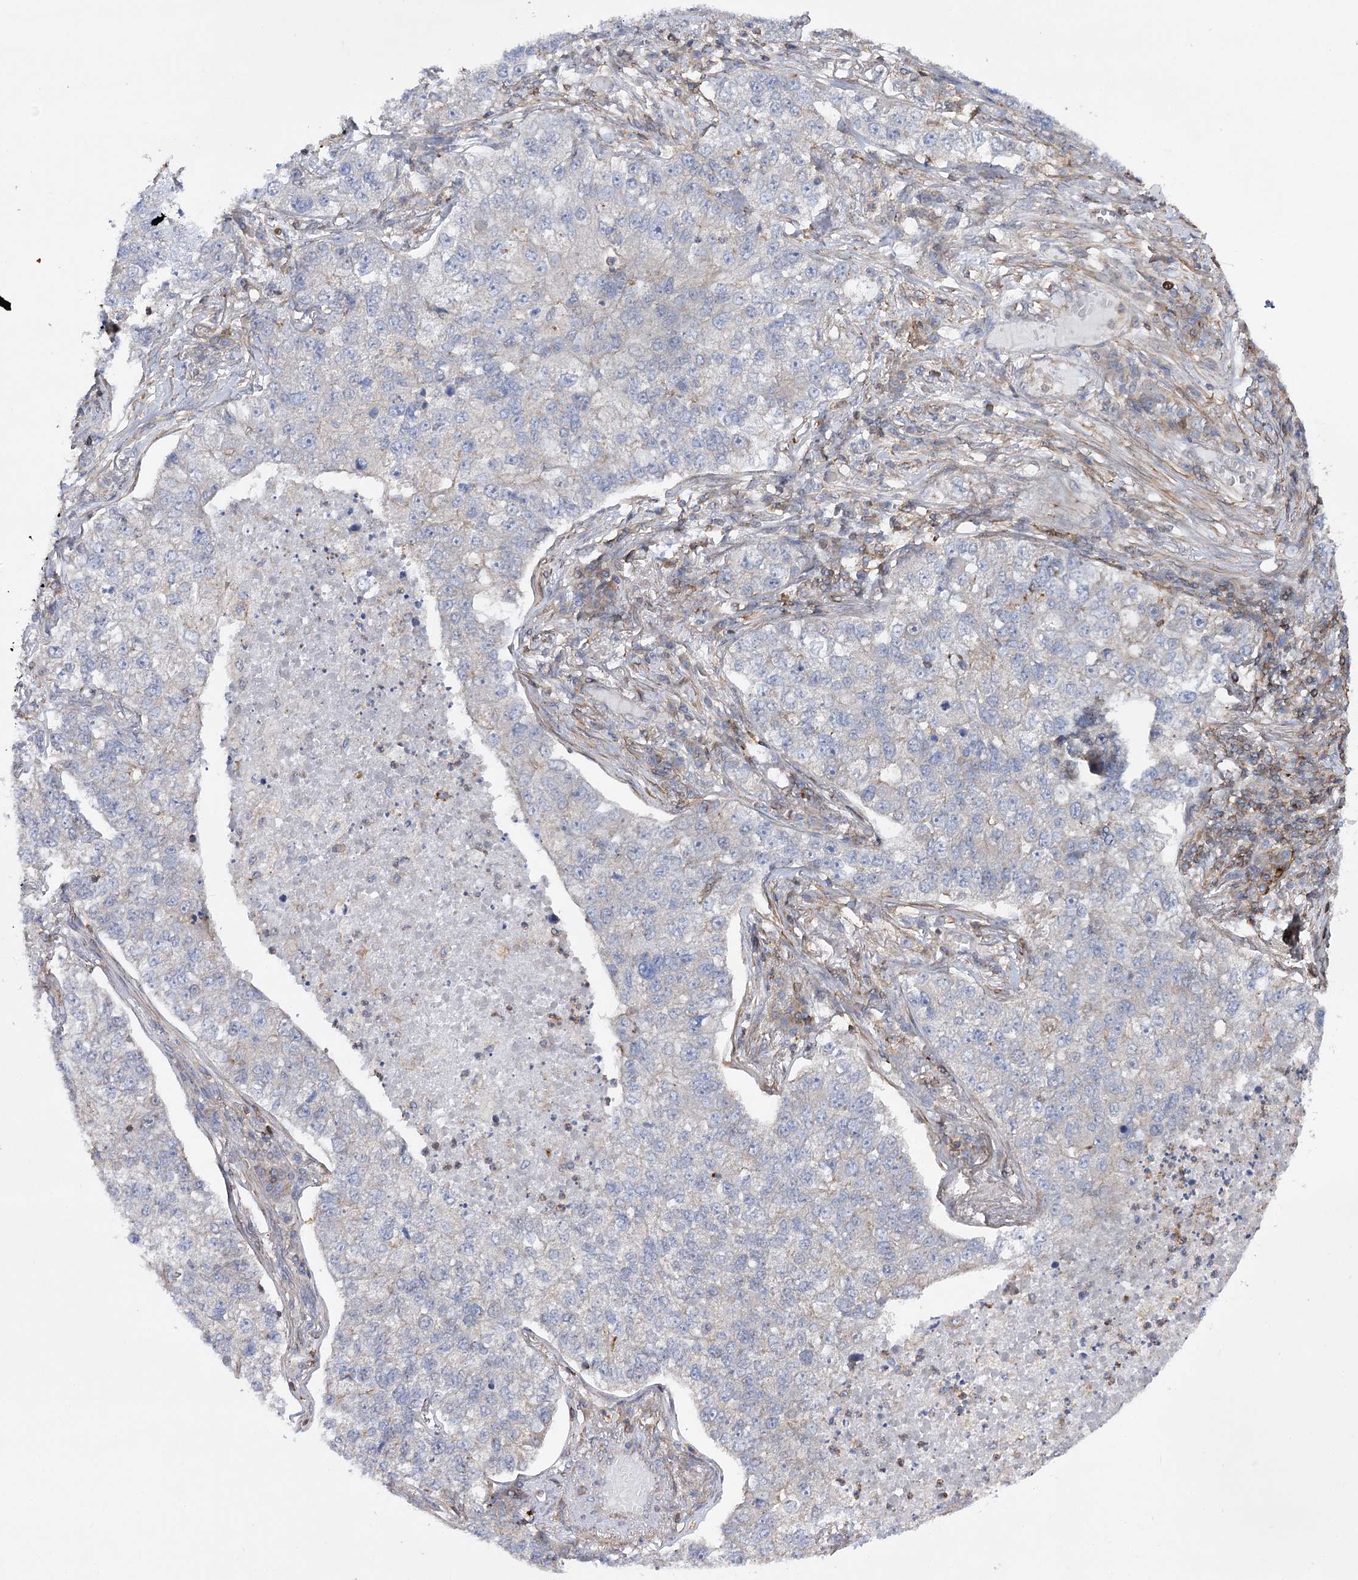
{"staining": {"intensity": "negative", "quantity": "none", "location": "none"}, "tissue": "lung cancer", "cell_type": "Tumor cells", "image_type": "cancer", "snomed": [{"axis": "morphology", "description": "Adenocarcinoma, NOS"}, {"axis": "topography", "description": "Lung"}], "caption": "Photomicrograph shows no protein staining in tumor cells of lung adenocarcinoma tissue.", "gene": "LARP1B", "patient": {"sex": "male", "age": 49}}